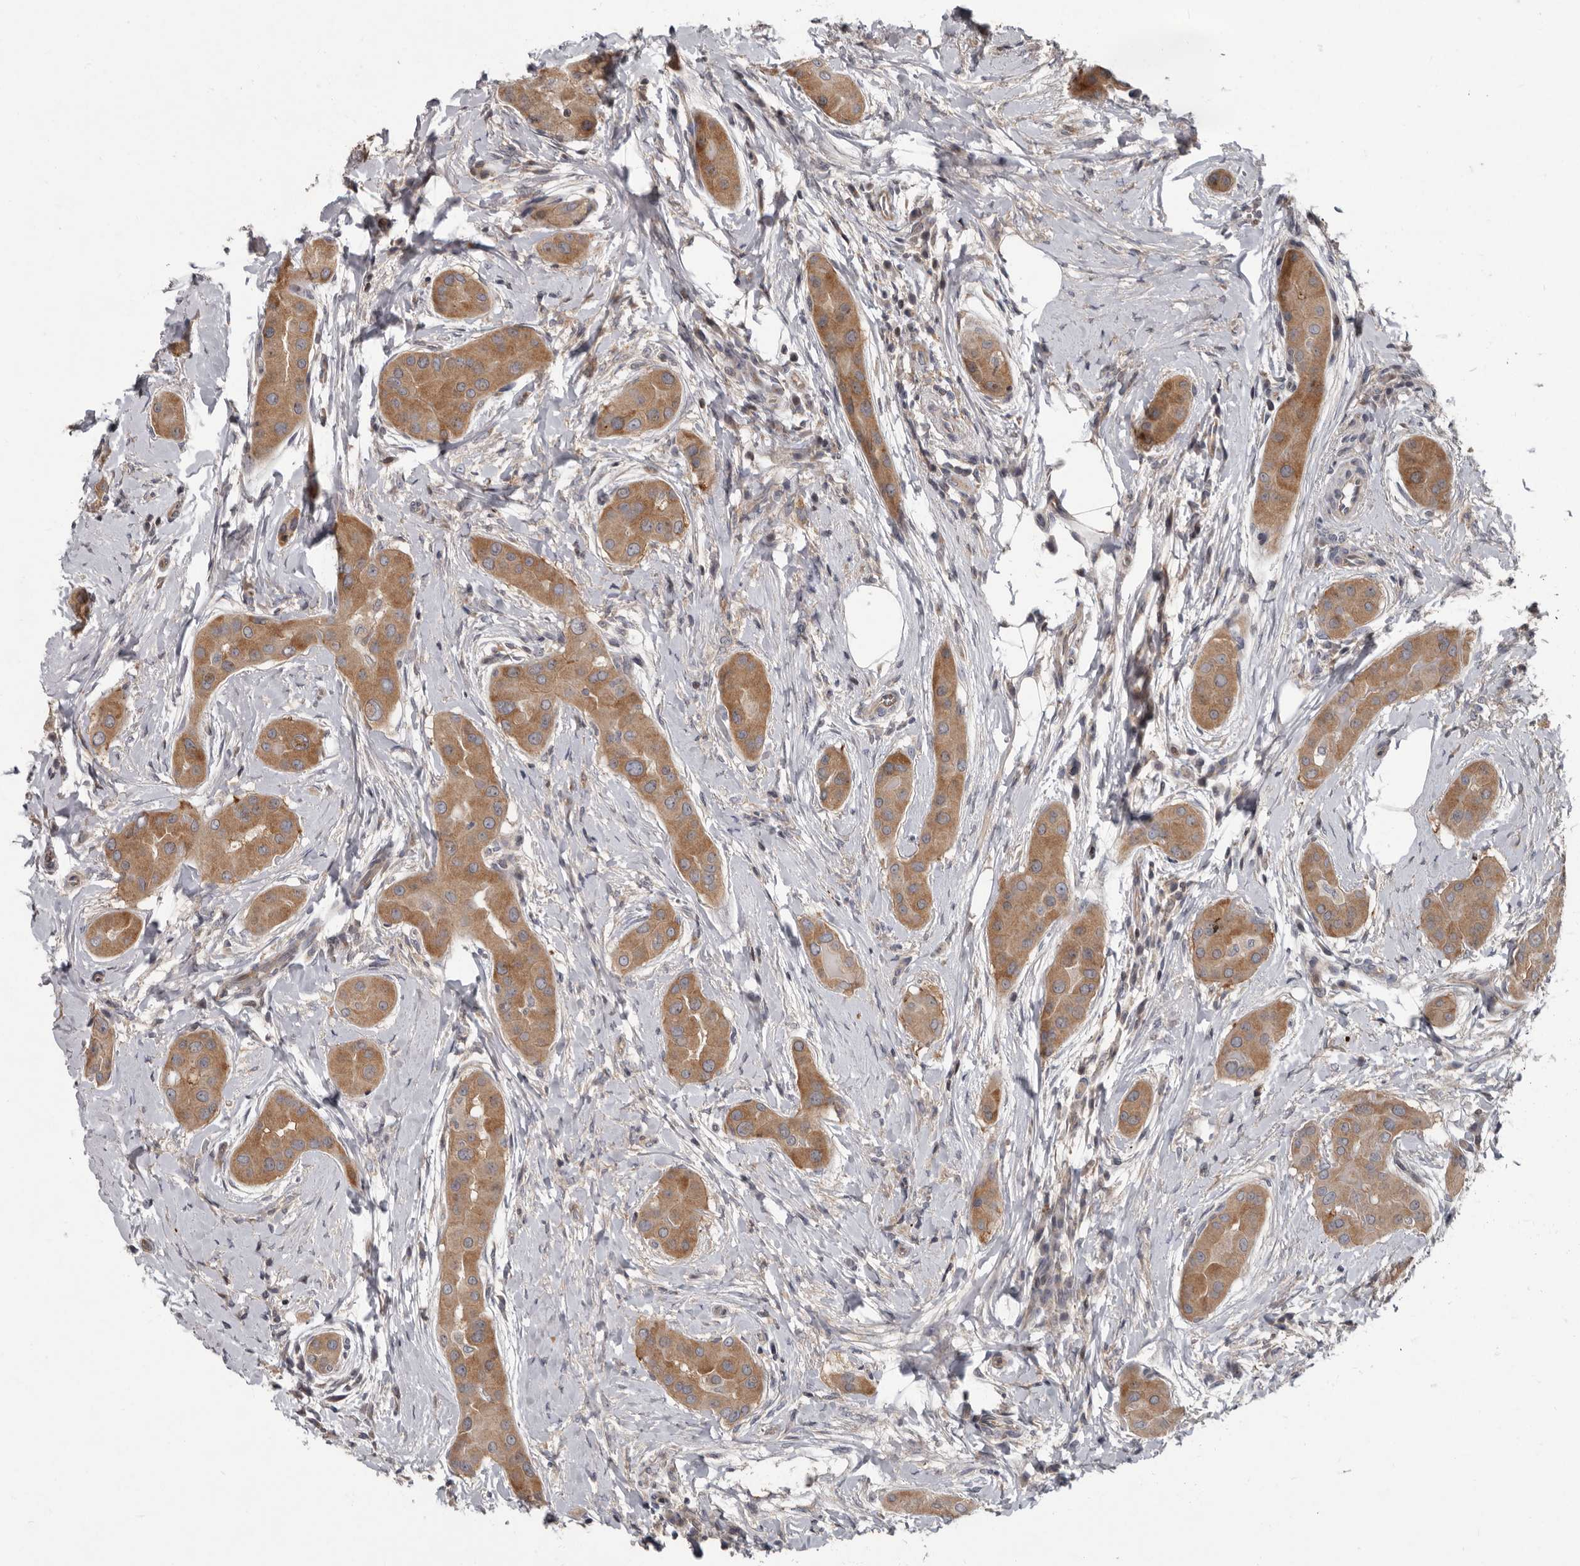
{"staining": {"intensity": "moderate", "quantity": ">75%", "location": "cytoplasmic/membranous"}, "tissue": "thyroid cancer", "cell_type": "Tumor cells", "image_type": "cancer", "snomed": [{"axis": "morphology", "description": "Papillary adenocarcinoma, NOS"}, {"axis": "topography", "description": "Thyroid gland"}], "caption": "This histopathology image displays immunohistochemistry (IHC) staining of thyroid papillary adenocarcinoma, with medium moderate cytoplasmic/membranous positivity in approximately >75% of tumor cells.", "gene": "FGFR4", "patient": {"sex": "male", "age": 33}}